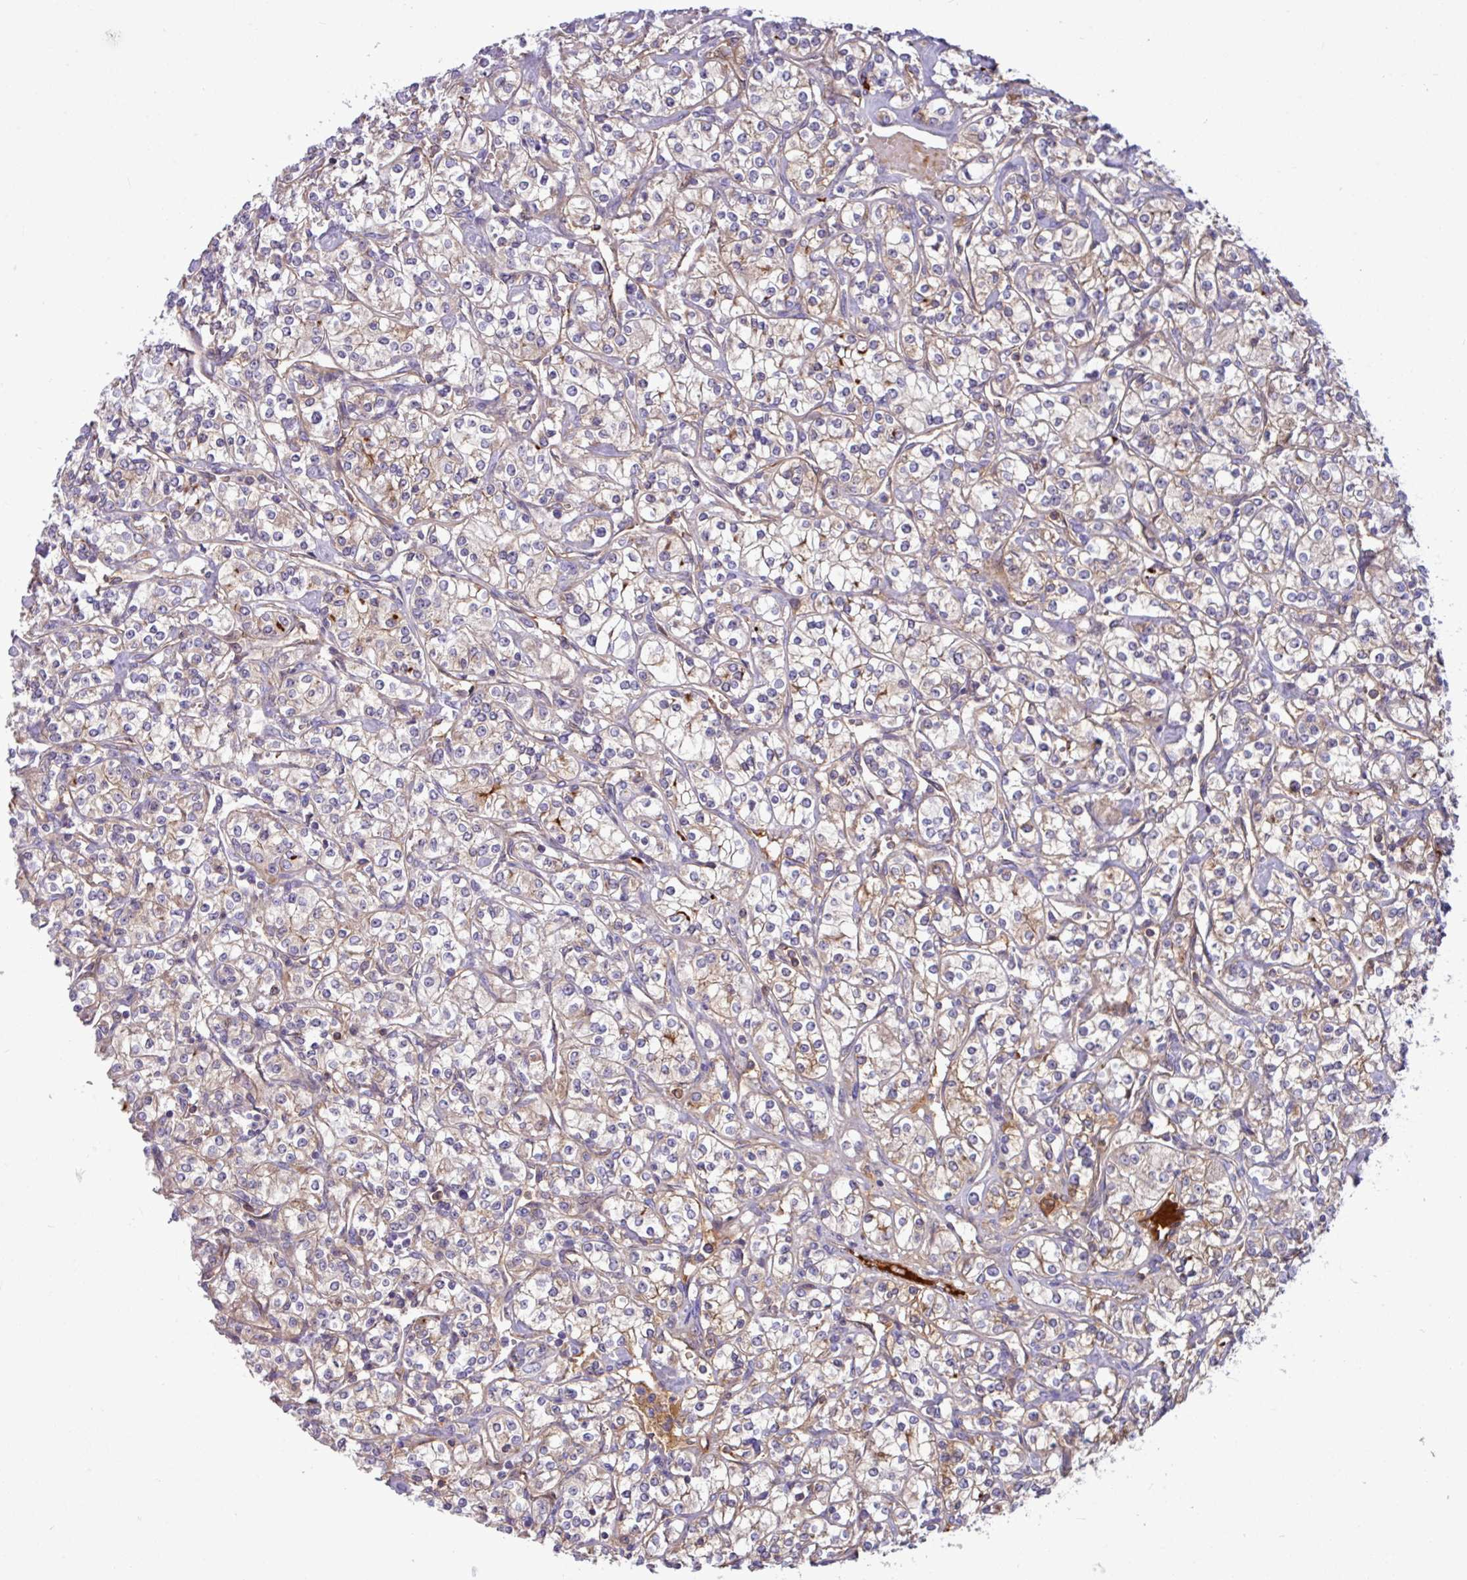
{"staining": {"intensity": "weak", "quantity": "25%-75%", "location": "cytoplasmic/membranous"}, "tissue": "renal cancer", "cell_type": "Tumor cells", "image_type": "cancer", "snomed": [{"axis": "morphology", "description": "Adenocarcinoma, NOS"}, {"axis": "topography", "description": "Kidney"}], "caption": "Renal cancer (adenocarcinoma) stained with IHC exhibits weak cytoplasmic/membranous staining in approximately 25%-75% of tumor cells. Nuclei are stained in blue.", "gene": "B4GALNT4", "patient": {"sex": "male", "age": 77}}